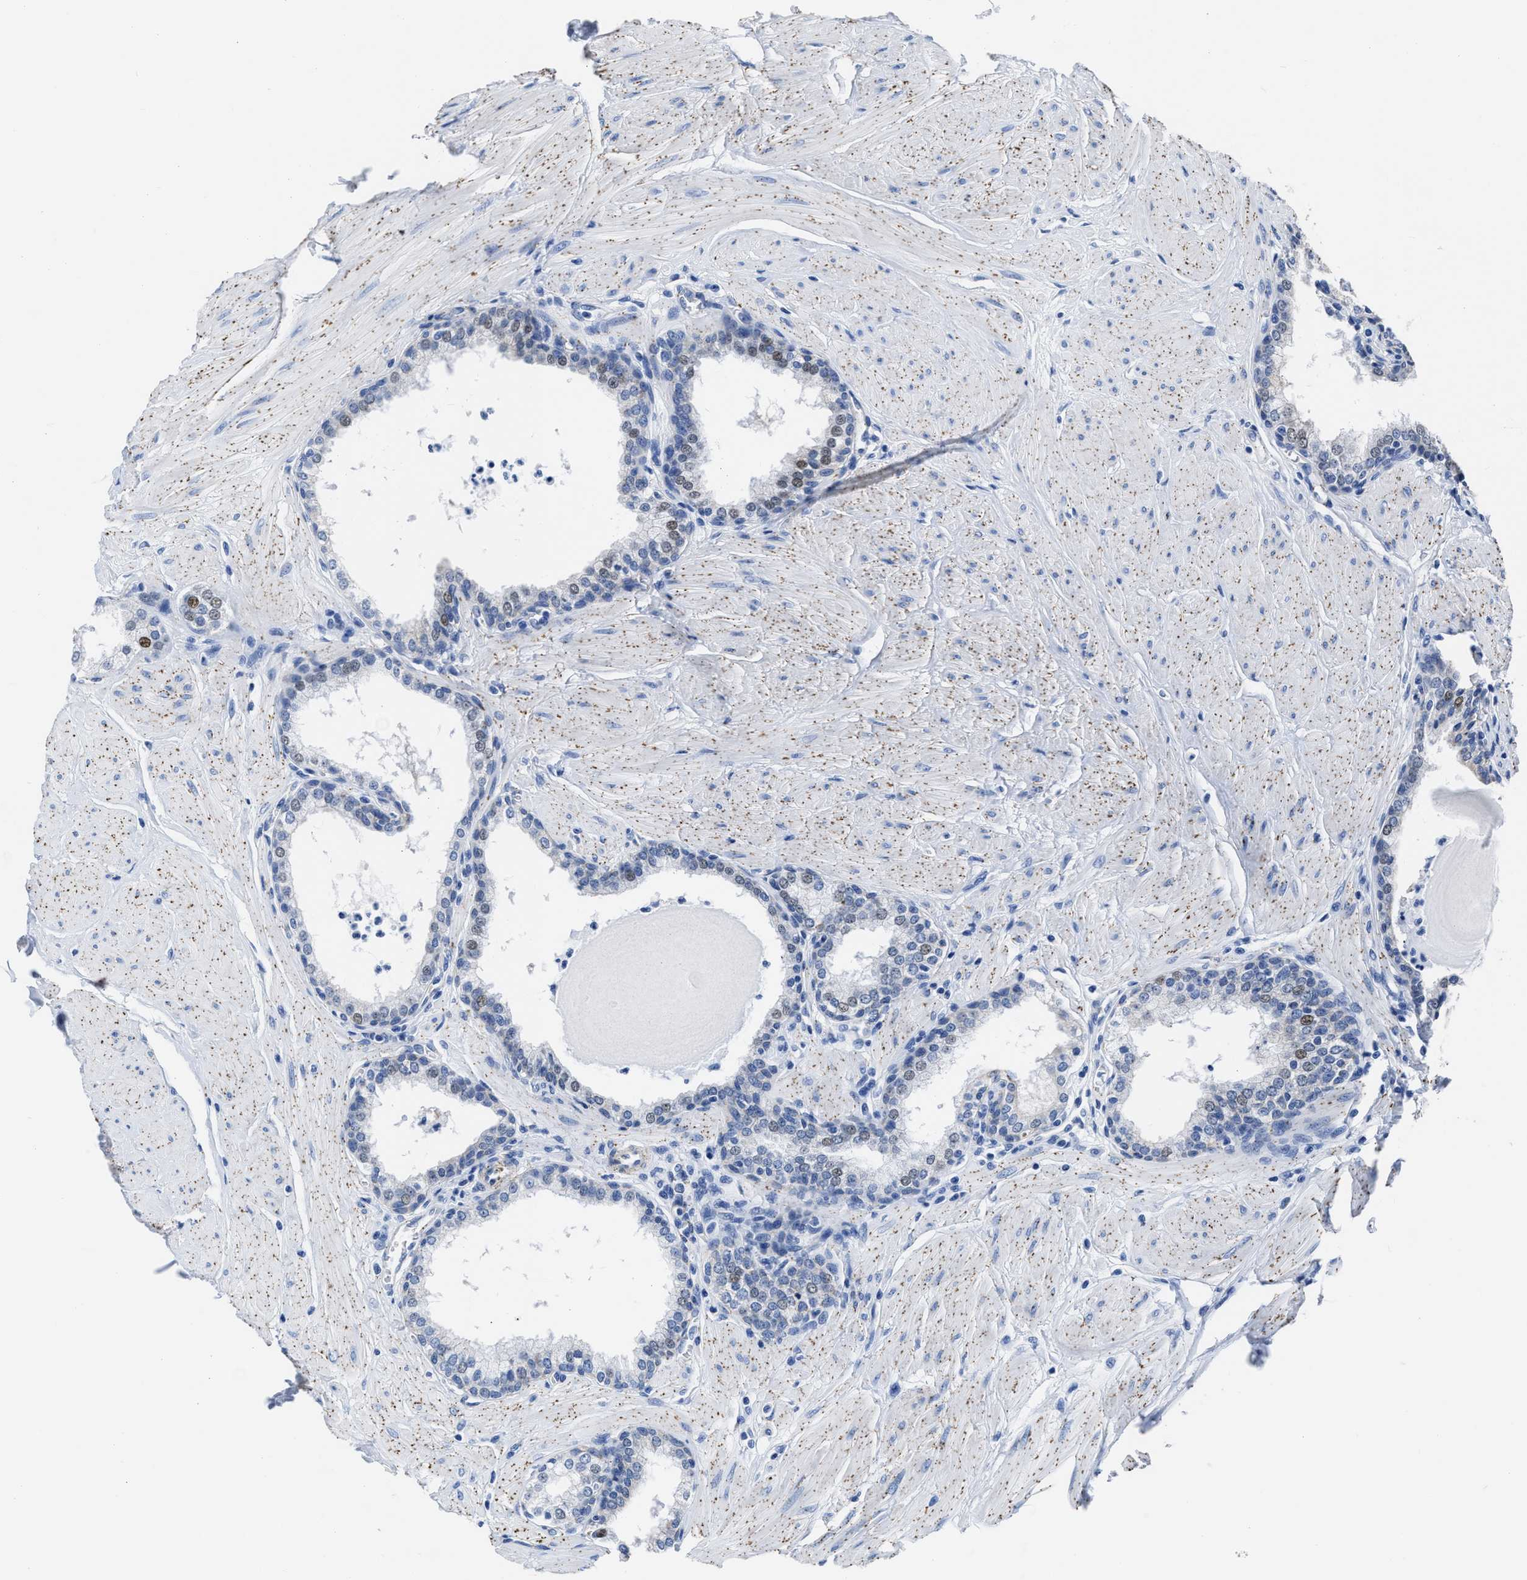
{"staining": {"intensity": "moderate", "quantity": "<25%", "location": "nuclear"}, "tissue": "prostate", "cell_type": "Glandular cells", "image_type": "normal", "snomed": [{"axis": "morphology", "description": "Normal tissue, NOS"}, {"axis": "topography", "description": "Prostate"}], "caption": "Protein staining exhibits moderate nuclear expression in approximately <25% of glandular cells in normal prostate.", "gene": "KCNMB3", "patient": {"sex": "male", "age": 51}}